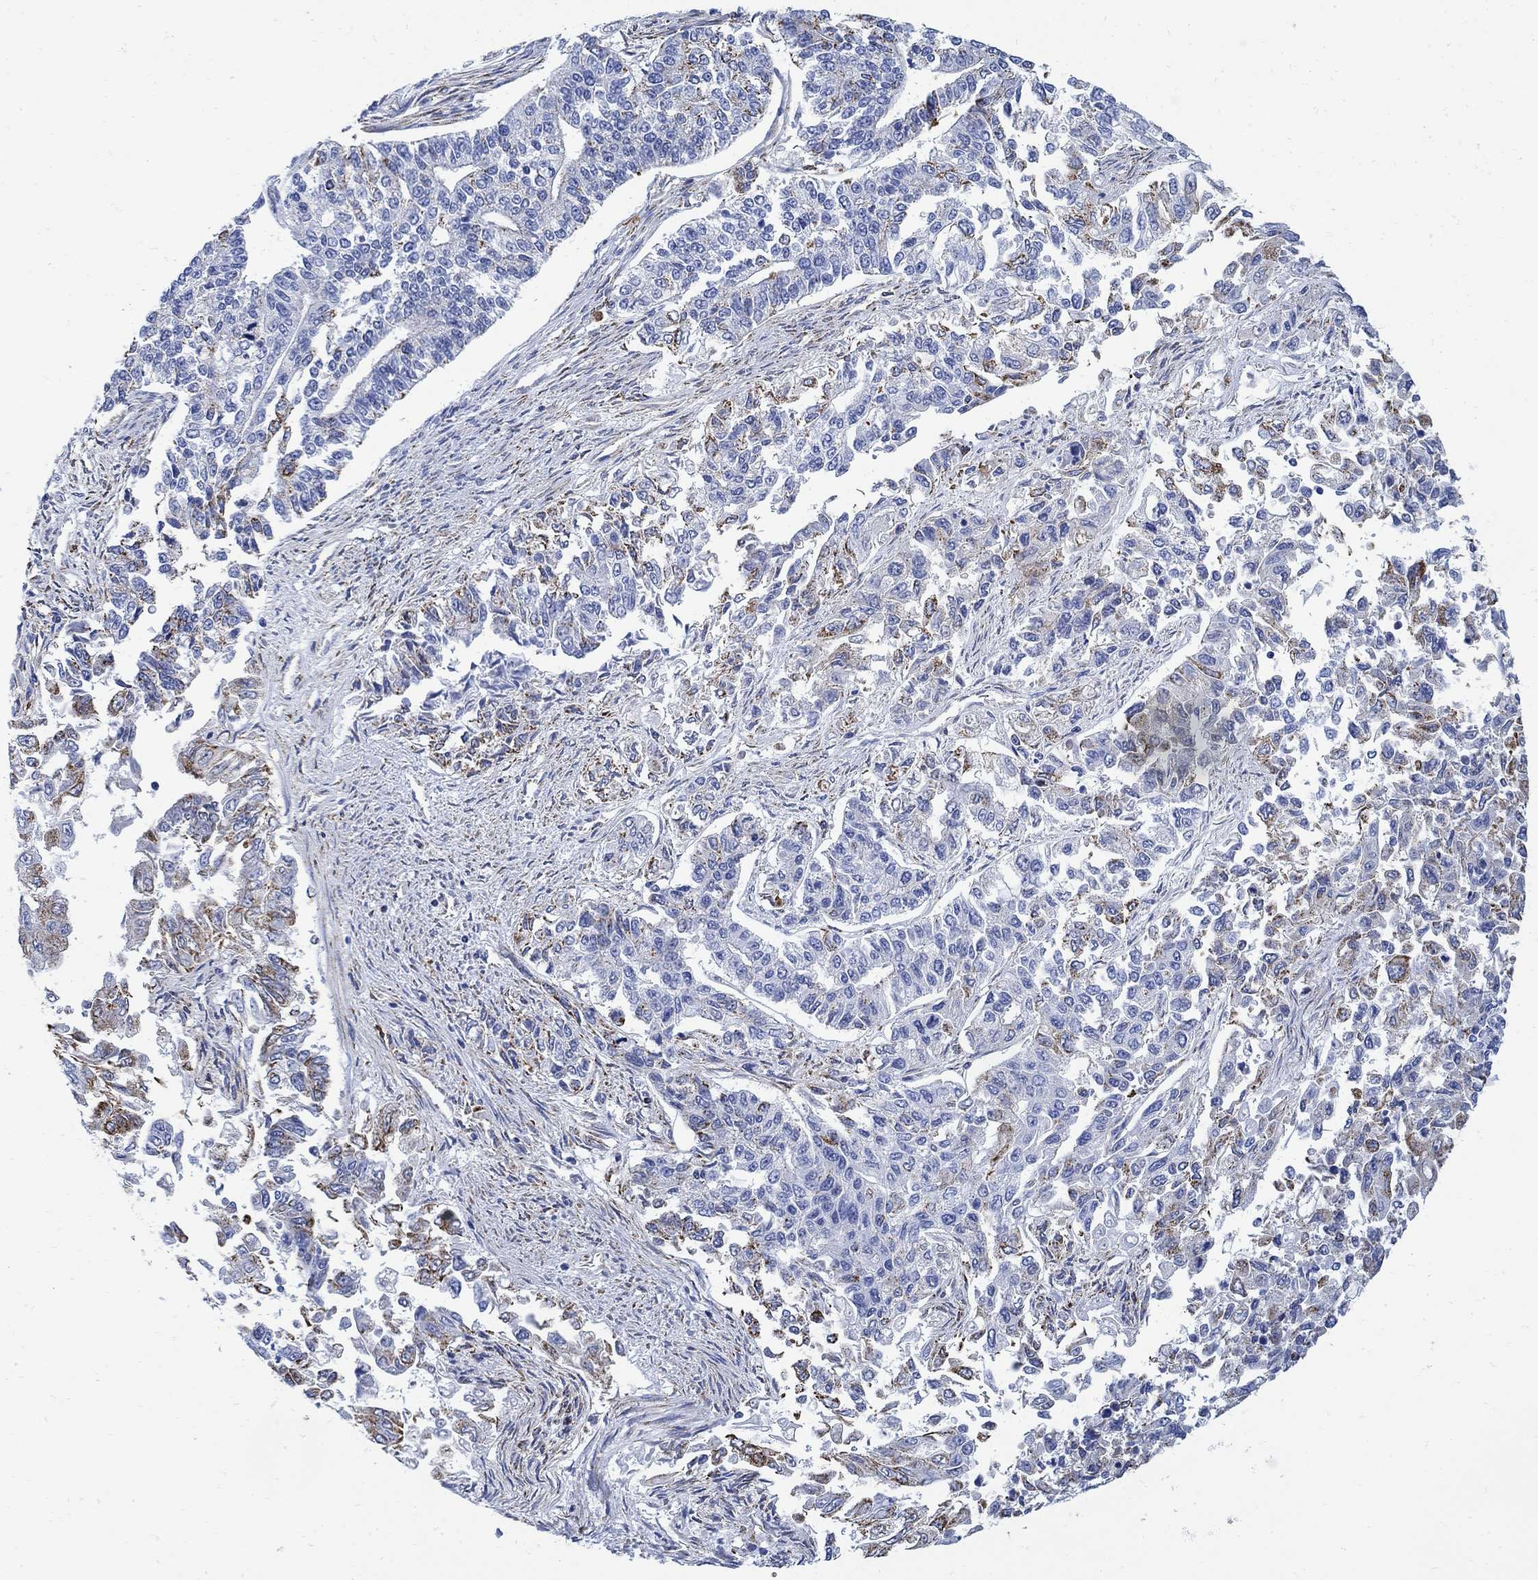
{"staining": {"intensity": "strong", "quantity": "<25%", "location": "cytoplasmic/membranous"}, "tissue": "endometrial cancer", "cell_type": "Tumor cells", "image_type": "cancer", "snomed": [{"axis": "morphology", "description": "Adenocarcinoma, NOS"}, {"axis": "topography", "description": "Uterus"}], "caption": "Human adenocarcinoma (endometrial) stained with a protein marker reveals strong staining in tumor cells.", "gene": "PHF21B", "patient": {"sex": "female", "age": 59}}